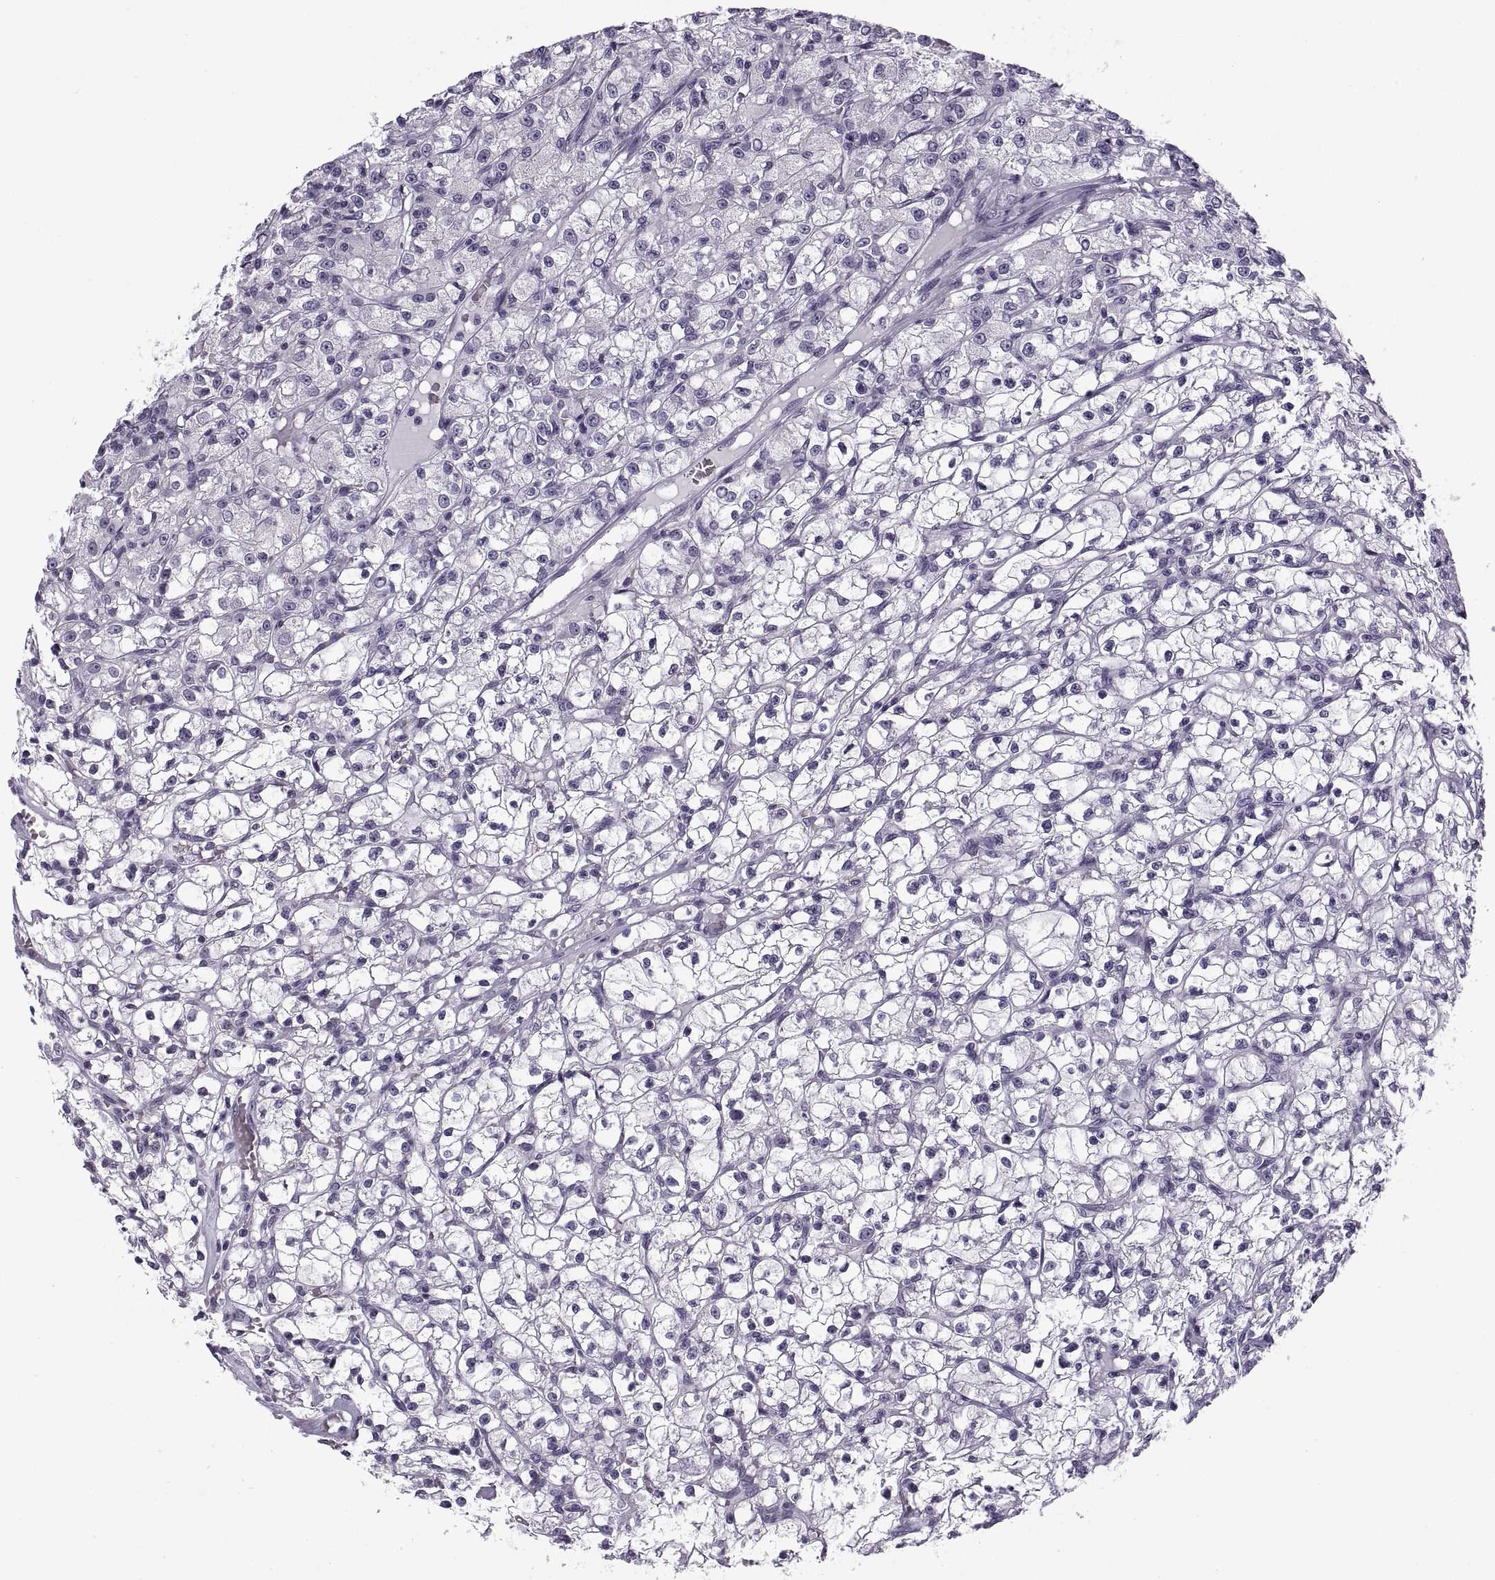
{"staining": {"intensity": "negative", "quantity": "none", "location": "none"}, "tissue": "renal cancer", "cell_type": "Tumor cells", "image_type": "cancer", "snomed": [{"axis": "morphology", "description": "Adenocarcinoma, NOS"}, {"axis": "topography", "description": "Kidney"}], "caption": "Protein analysis of renal cancer demonstrates no significant expression in tumor cells.", "gene": "TBC1D3G", "patient": {"sex": "female", "age": 59}}